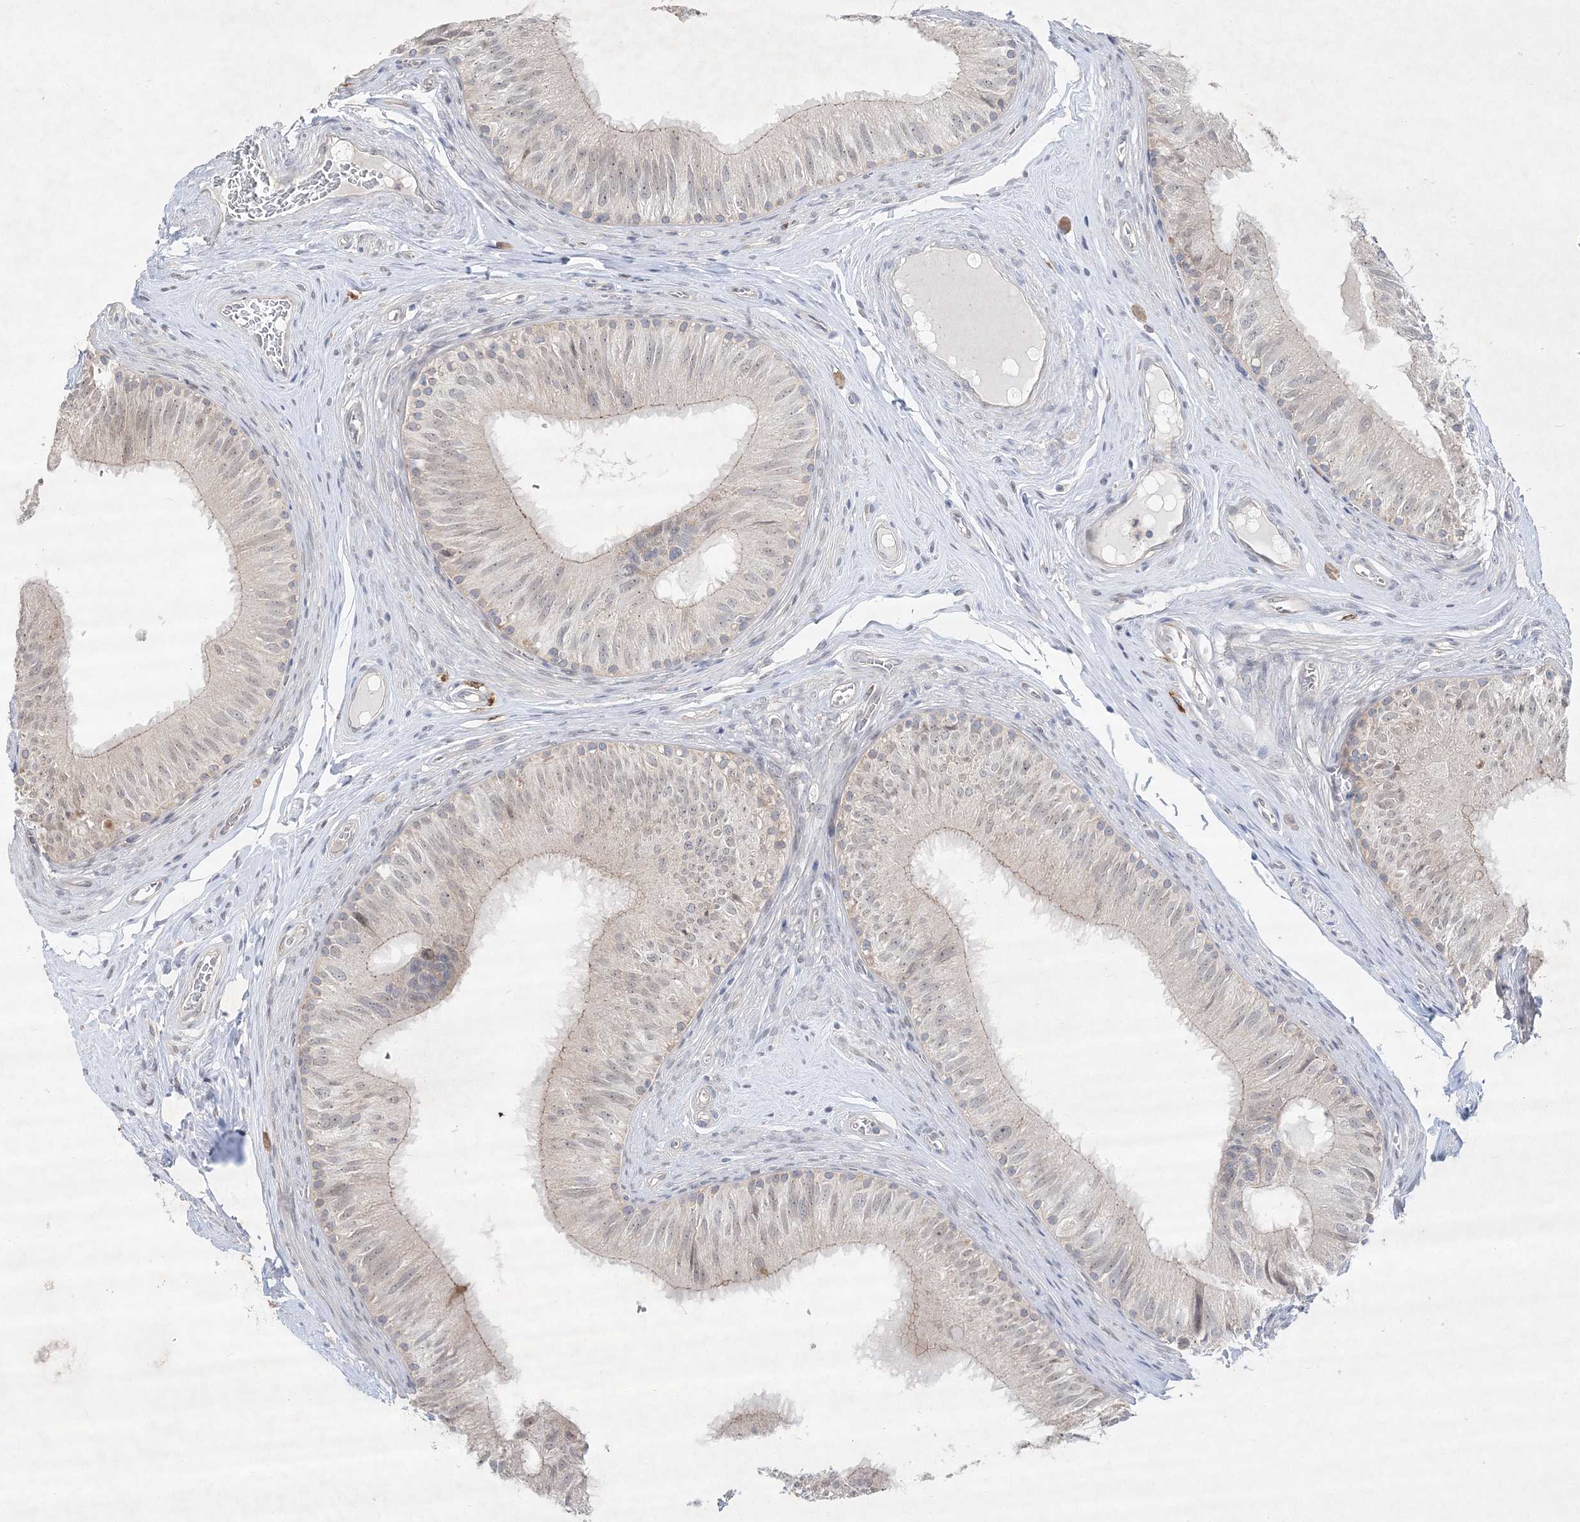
{"staining": {"intensity": "weak", "quantity": "<25%", "location": "cytoplasmic/membranous"}, "tissue": "epididymis", "cell_type": "Glandular cells", "image_type": "normal", "snomed": [{"axis": "morphology", "description": "Normal tissue, NOS"}, {"axis": "topography", "description": "Epididymis"}], "caption": "DAB immunohistochemical staining of normal epididymis demonstrates no significant expression in glandular cells.", "gene": "CLNK", "patient": {"sex": "male", "age": 46}}